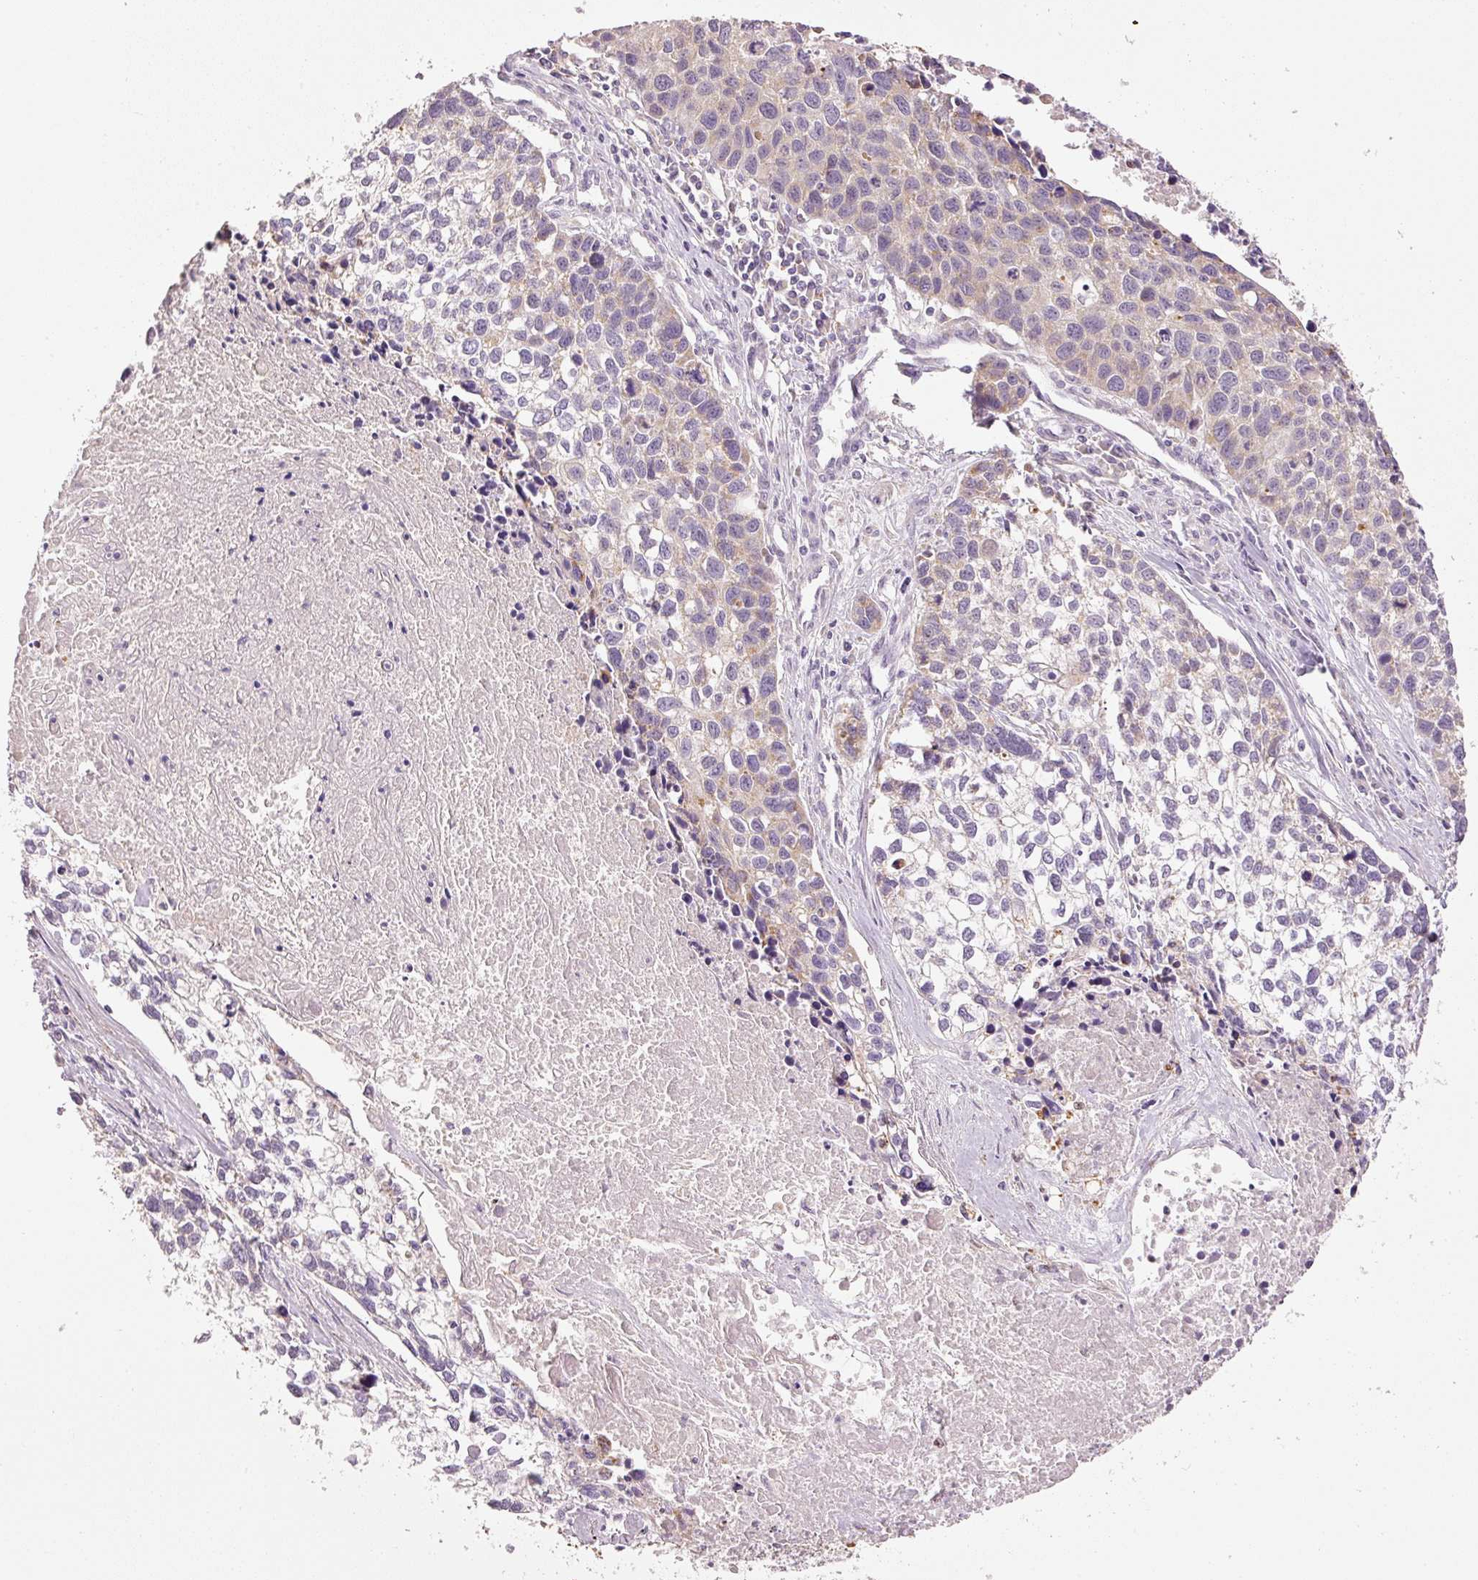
{"staining": {"intensity": "weak", "quantity": "25%-75%", "location": "cytoplasmic/membranous"}, "tissue": "lung cancer", "cell_type": "Tumor cells", "image_type": "cancer", "snomed": [{"axis": "morphology", "description": "Squamous cell carcinoma, NOS"}, {"axis": "topography", "description": "Lung"}], "caption": "Lung cancer tissue demonstrates weak cytoplasmic/membranous expression in about 25%-75% of tumor cells", "gene": "MTHFD1L", "patient": {"sex": "male", "age": 74}}